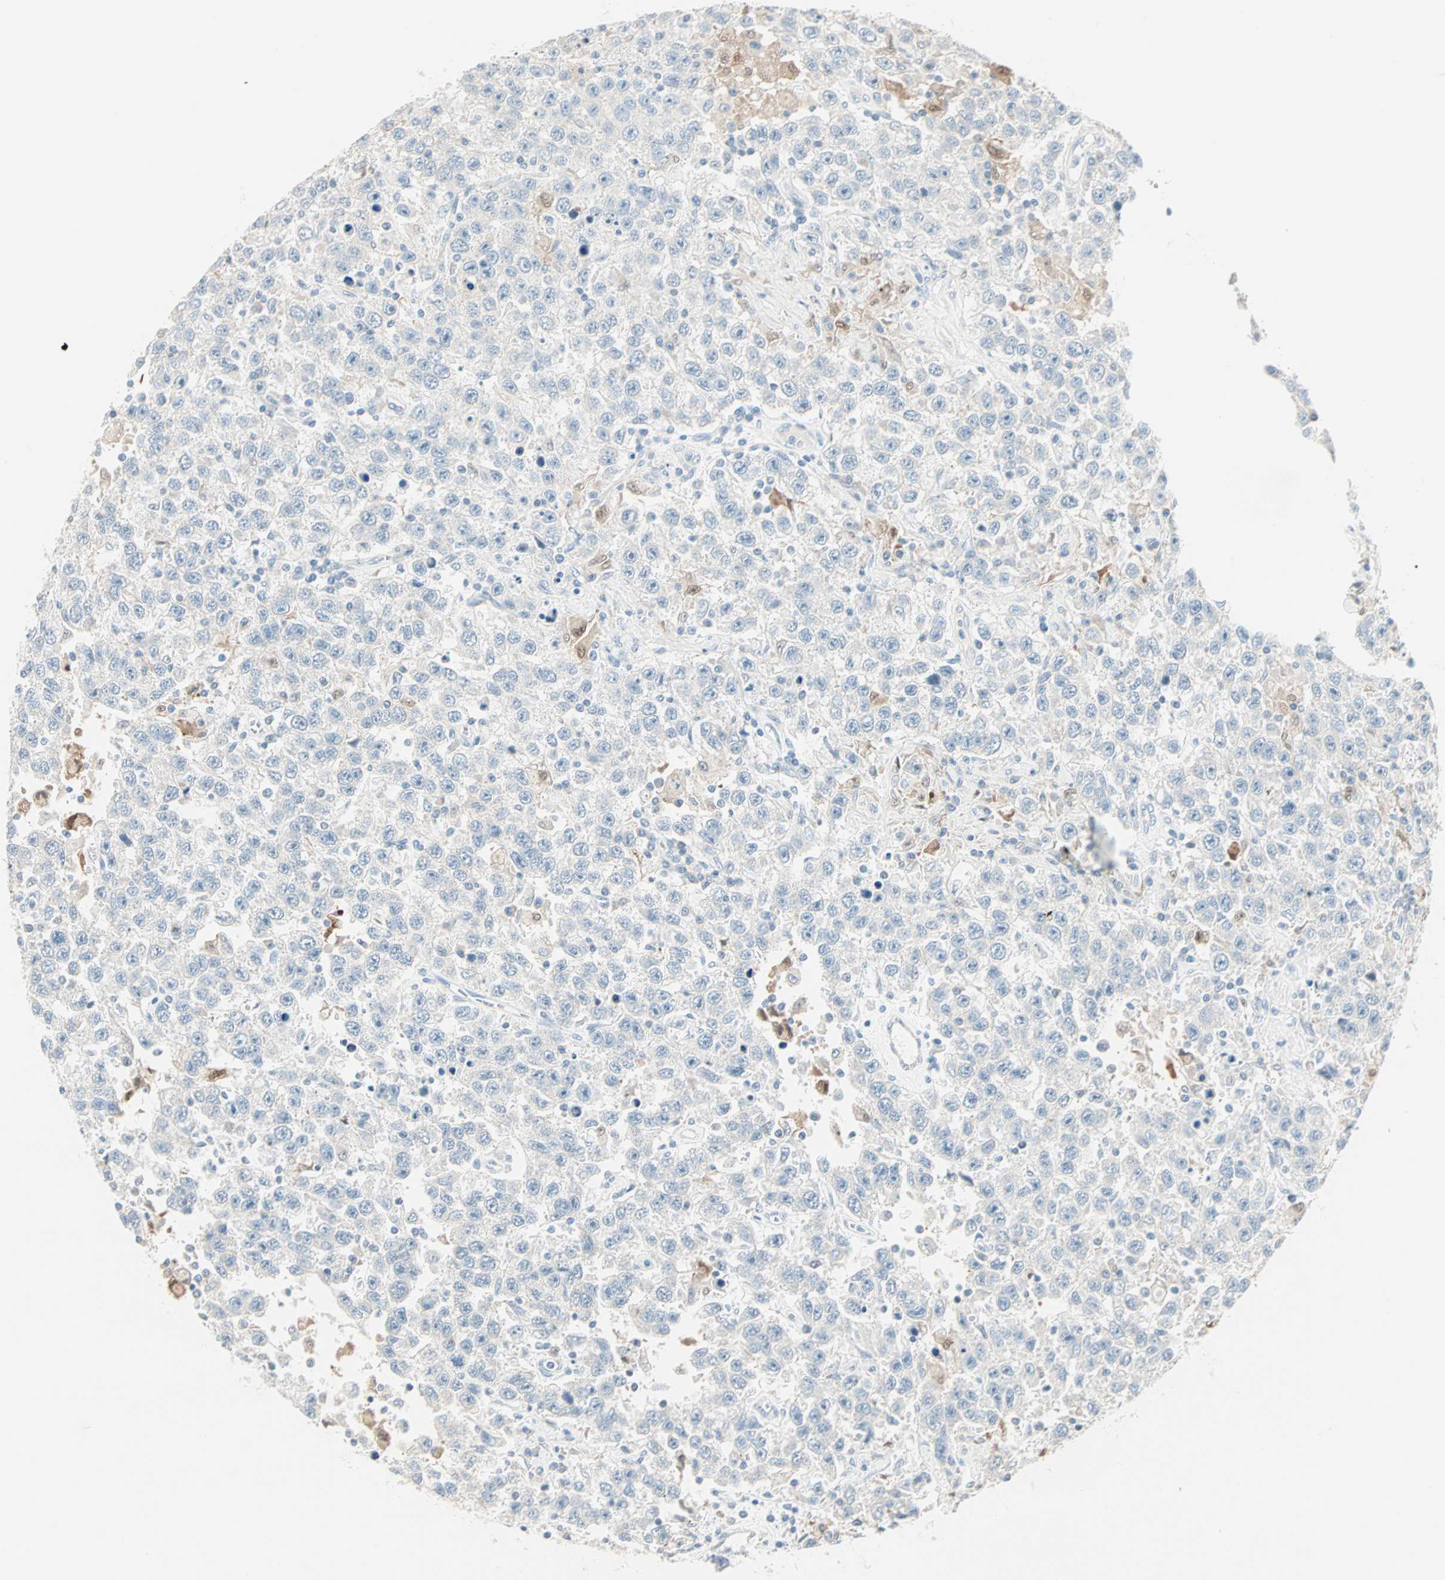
{"staining": {"intensity": "negative", "quantity": "none", "location": "none"}, "tissue": "testis cancer", "cell_type": "Tumor cells", "image_type": "cancer", "snomed": [{"axis": "morphology", "description": "Seminoma, NOS"}, {"axis": "topography", "description": "Testis"}], "caption": "A micrograph of human testis cancer (seminoma) is negative for staining in tumor cells.", "gene": "SULT1C2", "patient": {"sex": "male", "age": 41}}